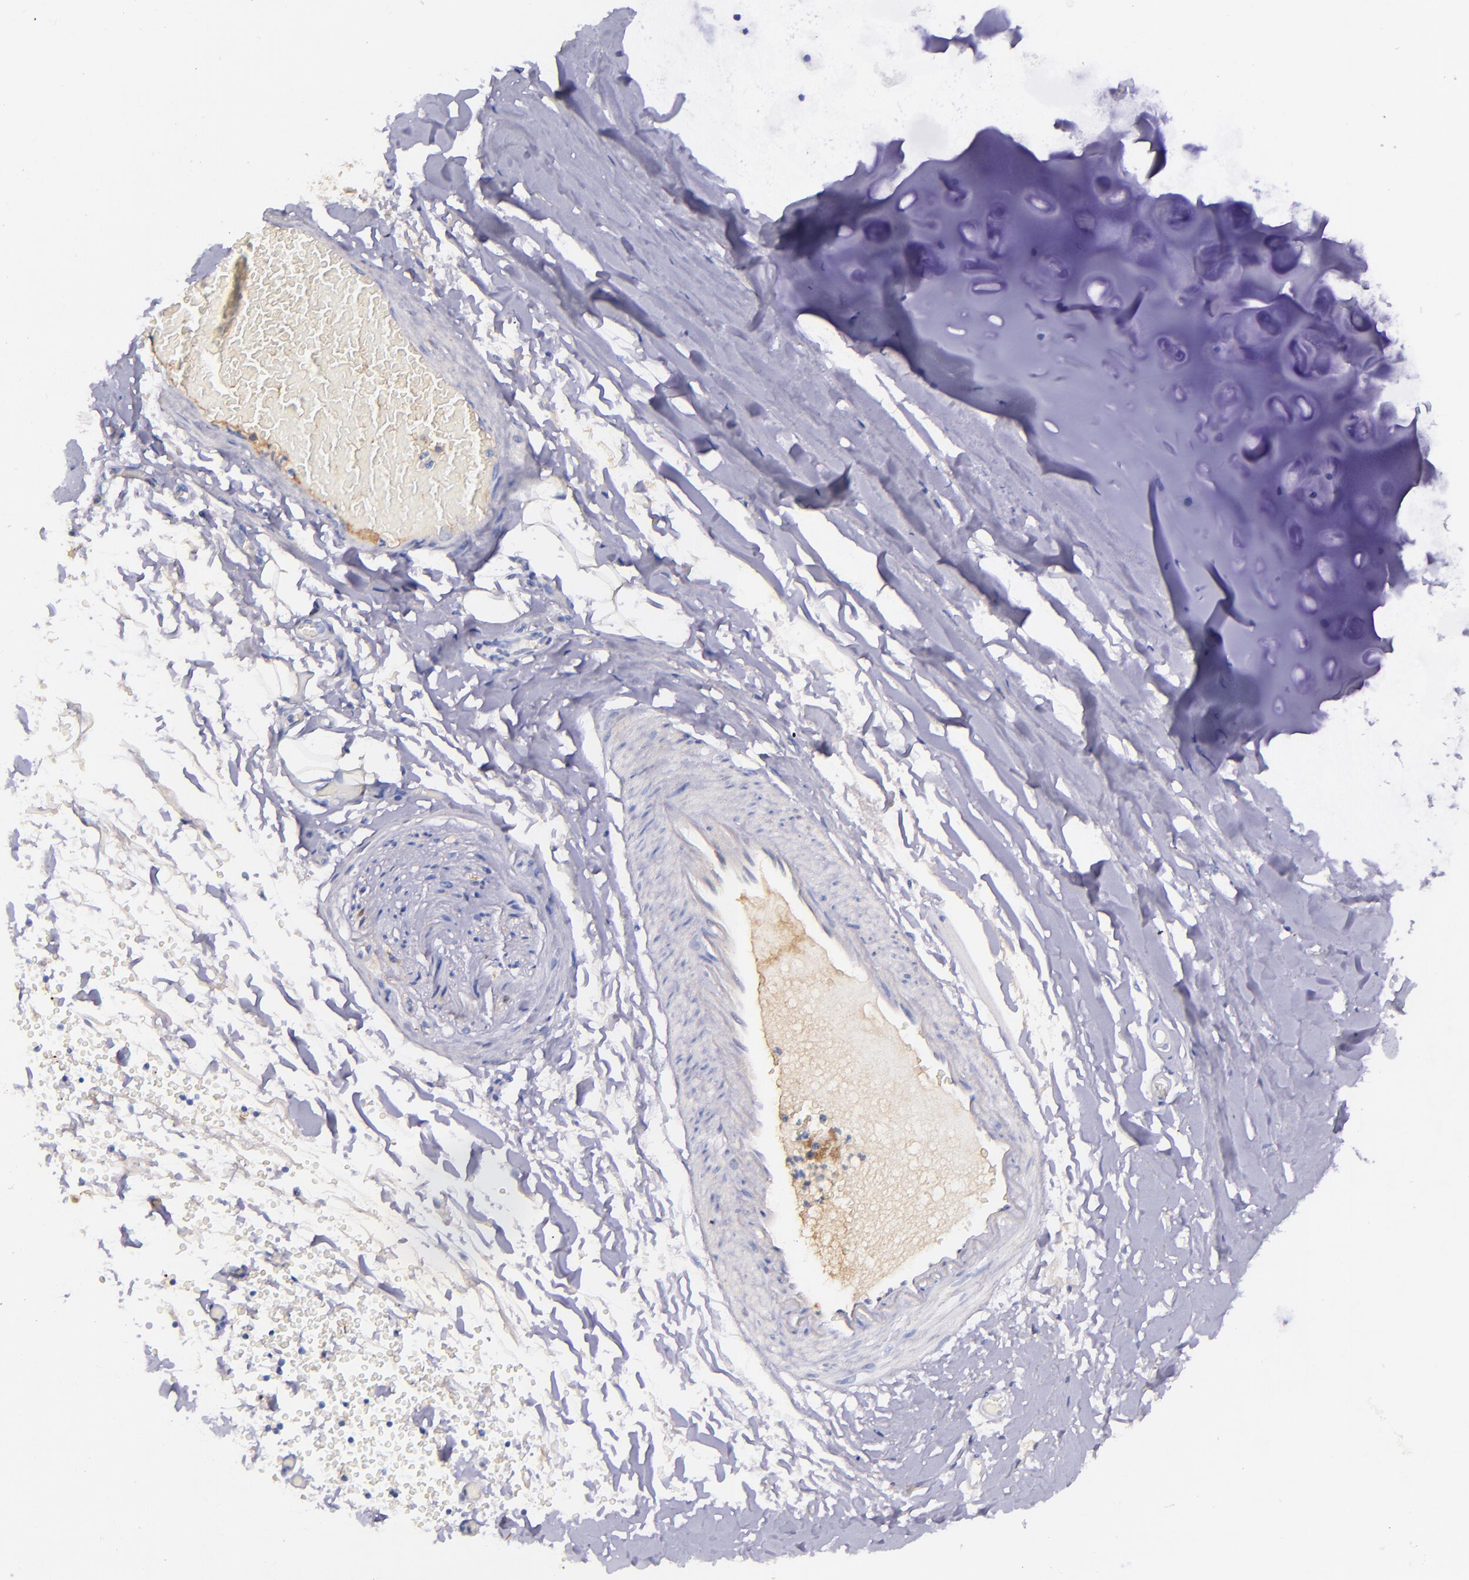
{"staining": {"intensity": "negative", "quantity": "none", "location": "none"}, "tissue": "adipose tissue", "cell_type": "Adipocytes", "image_type": "normal", "snomed": [{"axis": "morphology", "description": "Normal tissue, NOS"}, {"axis": "topography", "description": "Bronchus"}, {"axis": "topography", "description": "Lung"}], "caption": "Adipose tissue stained for a protein using immunohistochemistry (IHC) reveals no positivity adipocytes.", "gene": "KNG1", "patient": {"sex": "female", "age": 56}}